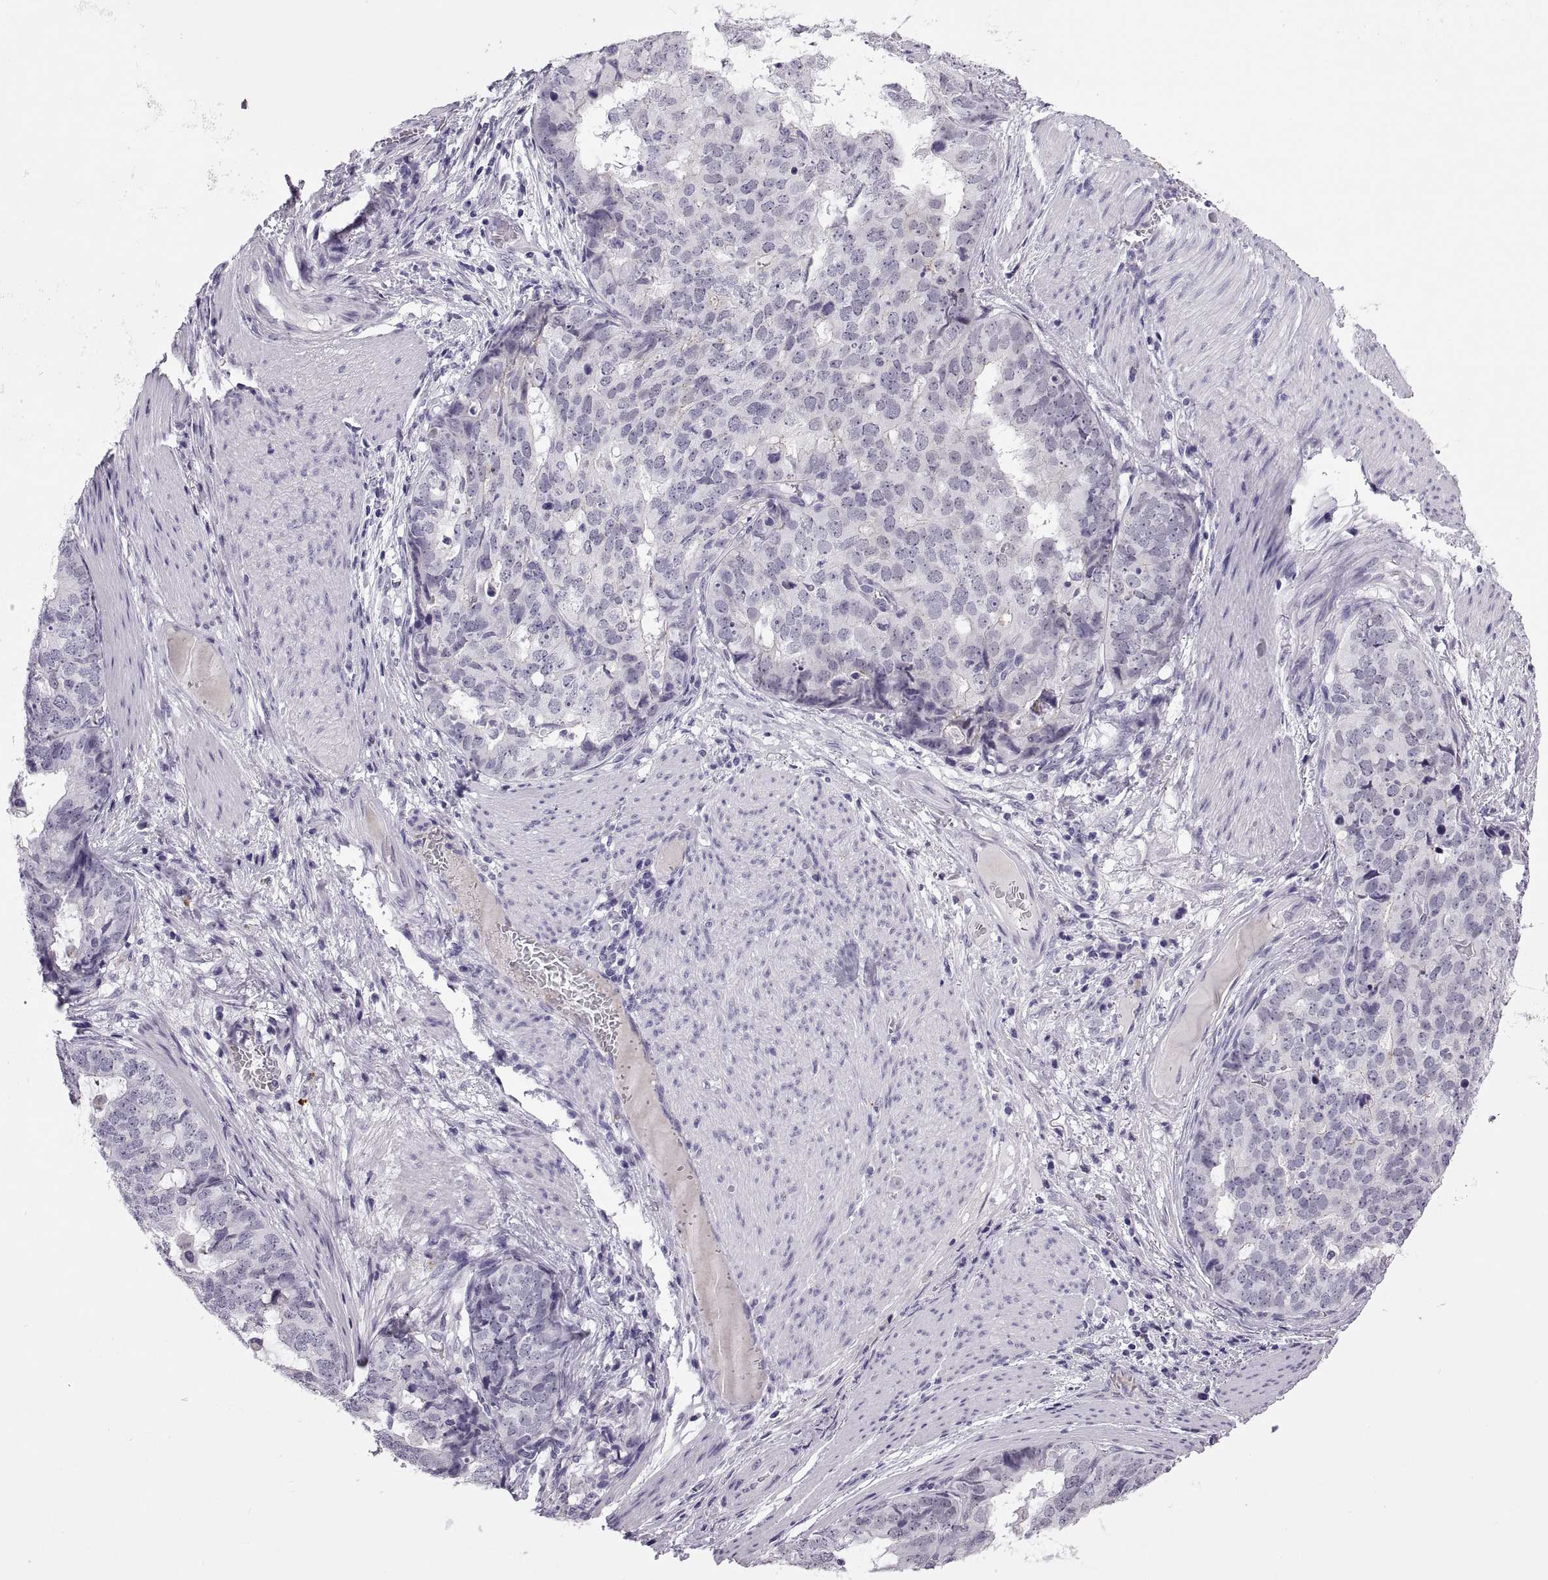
{"staining": {"intensity": "negative", "quantity": "none", "location": "none"}, "tissue": "stomach cancer", "cell_type": "Tumor cells", "image_type": "cancer", "snomed": [{"axis": "morphology", "description": "Adenocarcinoma, NOS"}, {"axis": "topography", "description": "Stomach"}], "caption": "Protein analysis of adenocarcinoma (stomach) reveals no significant positivity in tumor cells.", "gene": "QRICH2", "patient": {"sex": "male", "age": 69}}